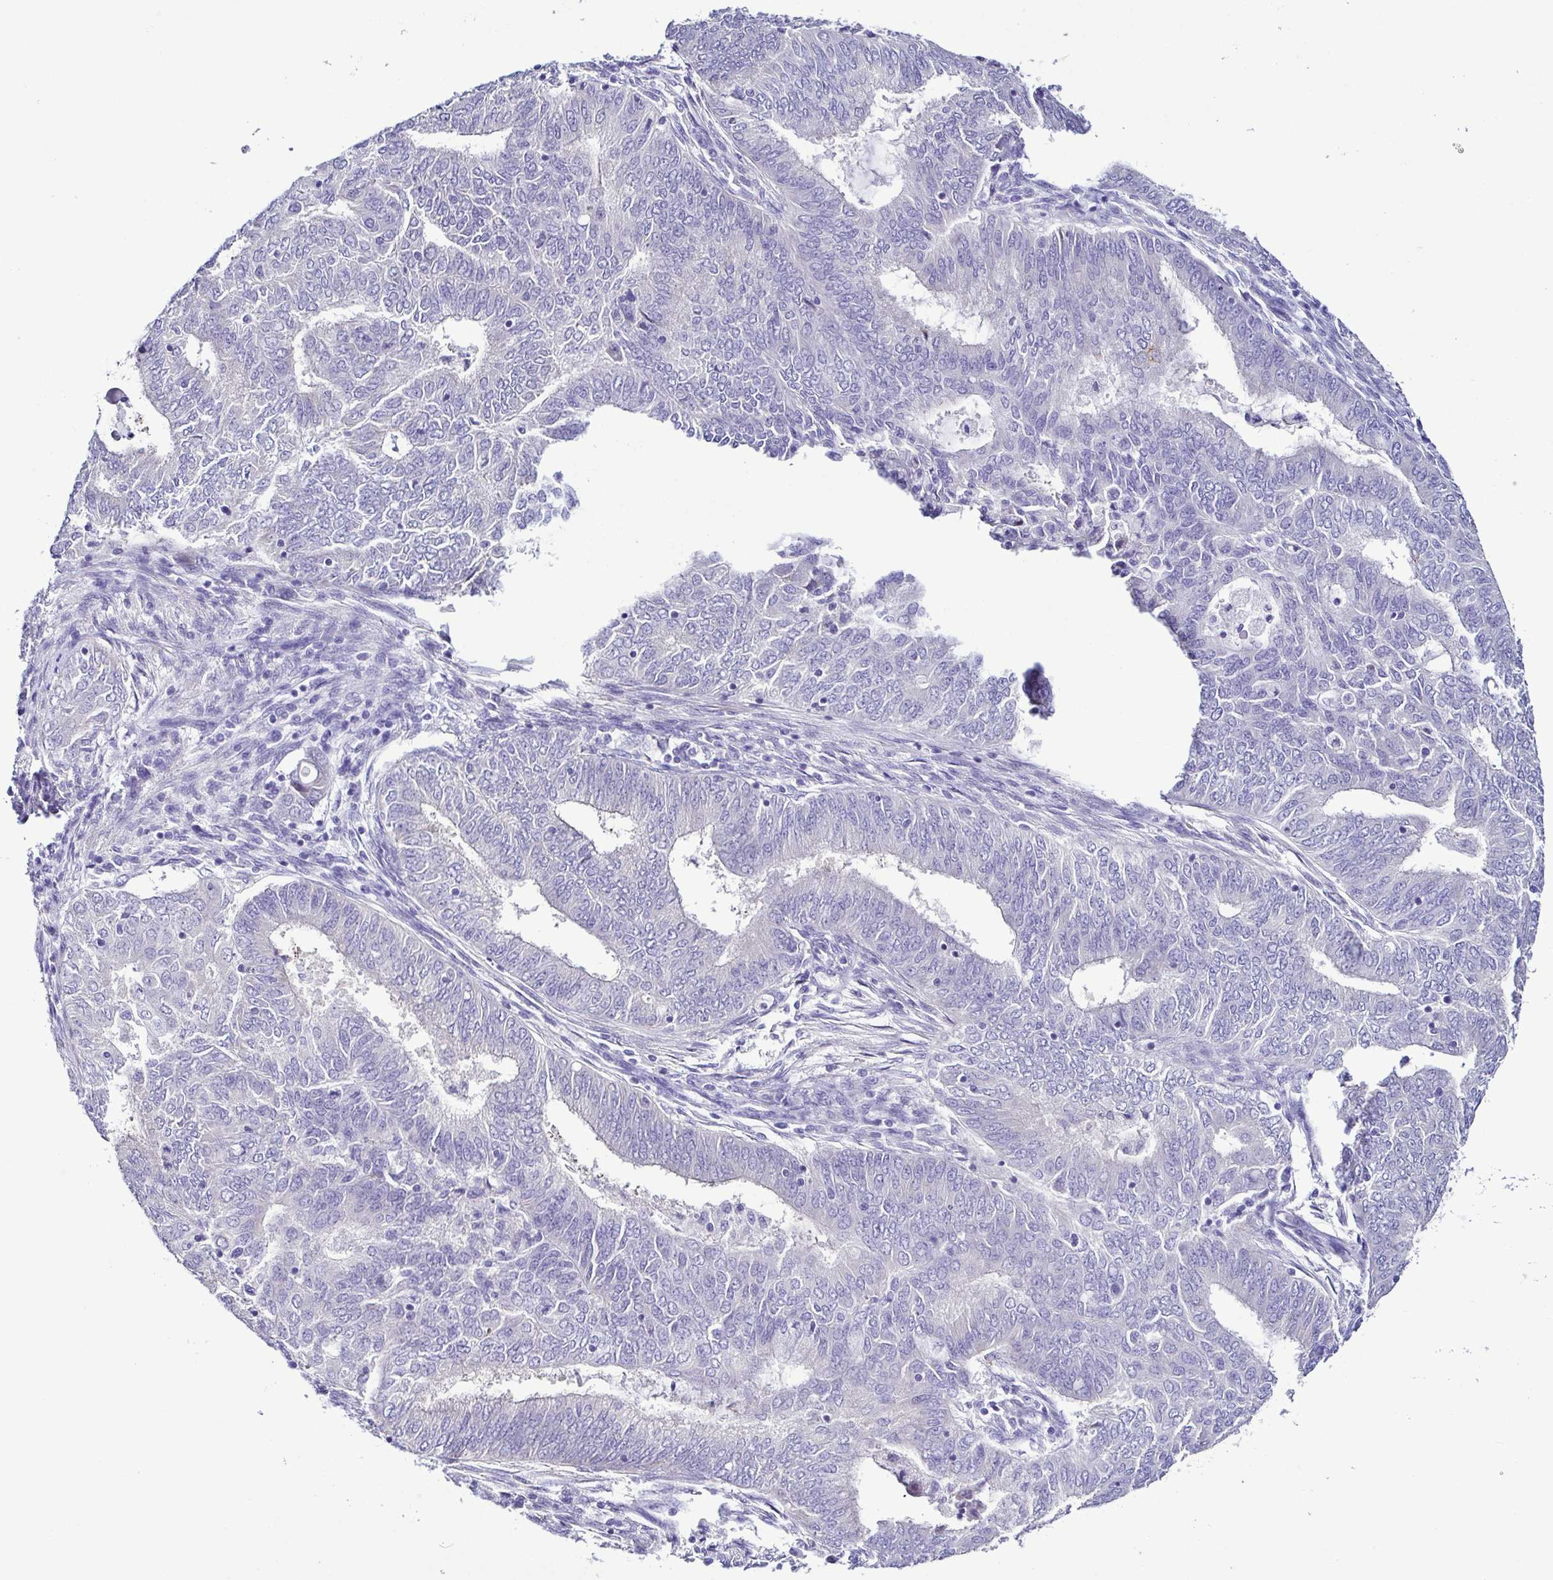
{"staining": {"intensity": "negative", "quantity": "none", "location": "none"}, "tissue": "endometrial cancer", "cell_type": "Tumor cells", "image_type": "cancer", "snomed": [{"axis": "morphology", "description": "Adenocarcinoma, NOS"}, {"axis": "topography", "description": "Endometrium"}], "caption": "Immunohistochemical staining of human endometrial cancer displays no significant expression in tumor cells.", "gene": "SRL", "patient": {"sex": "female", "age": 62}}